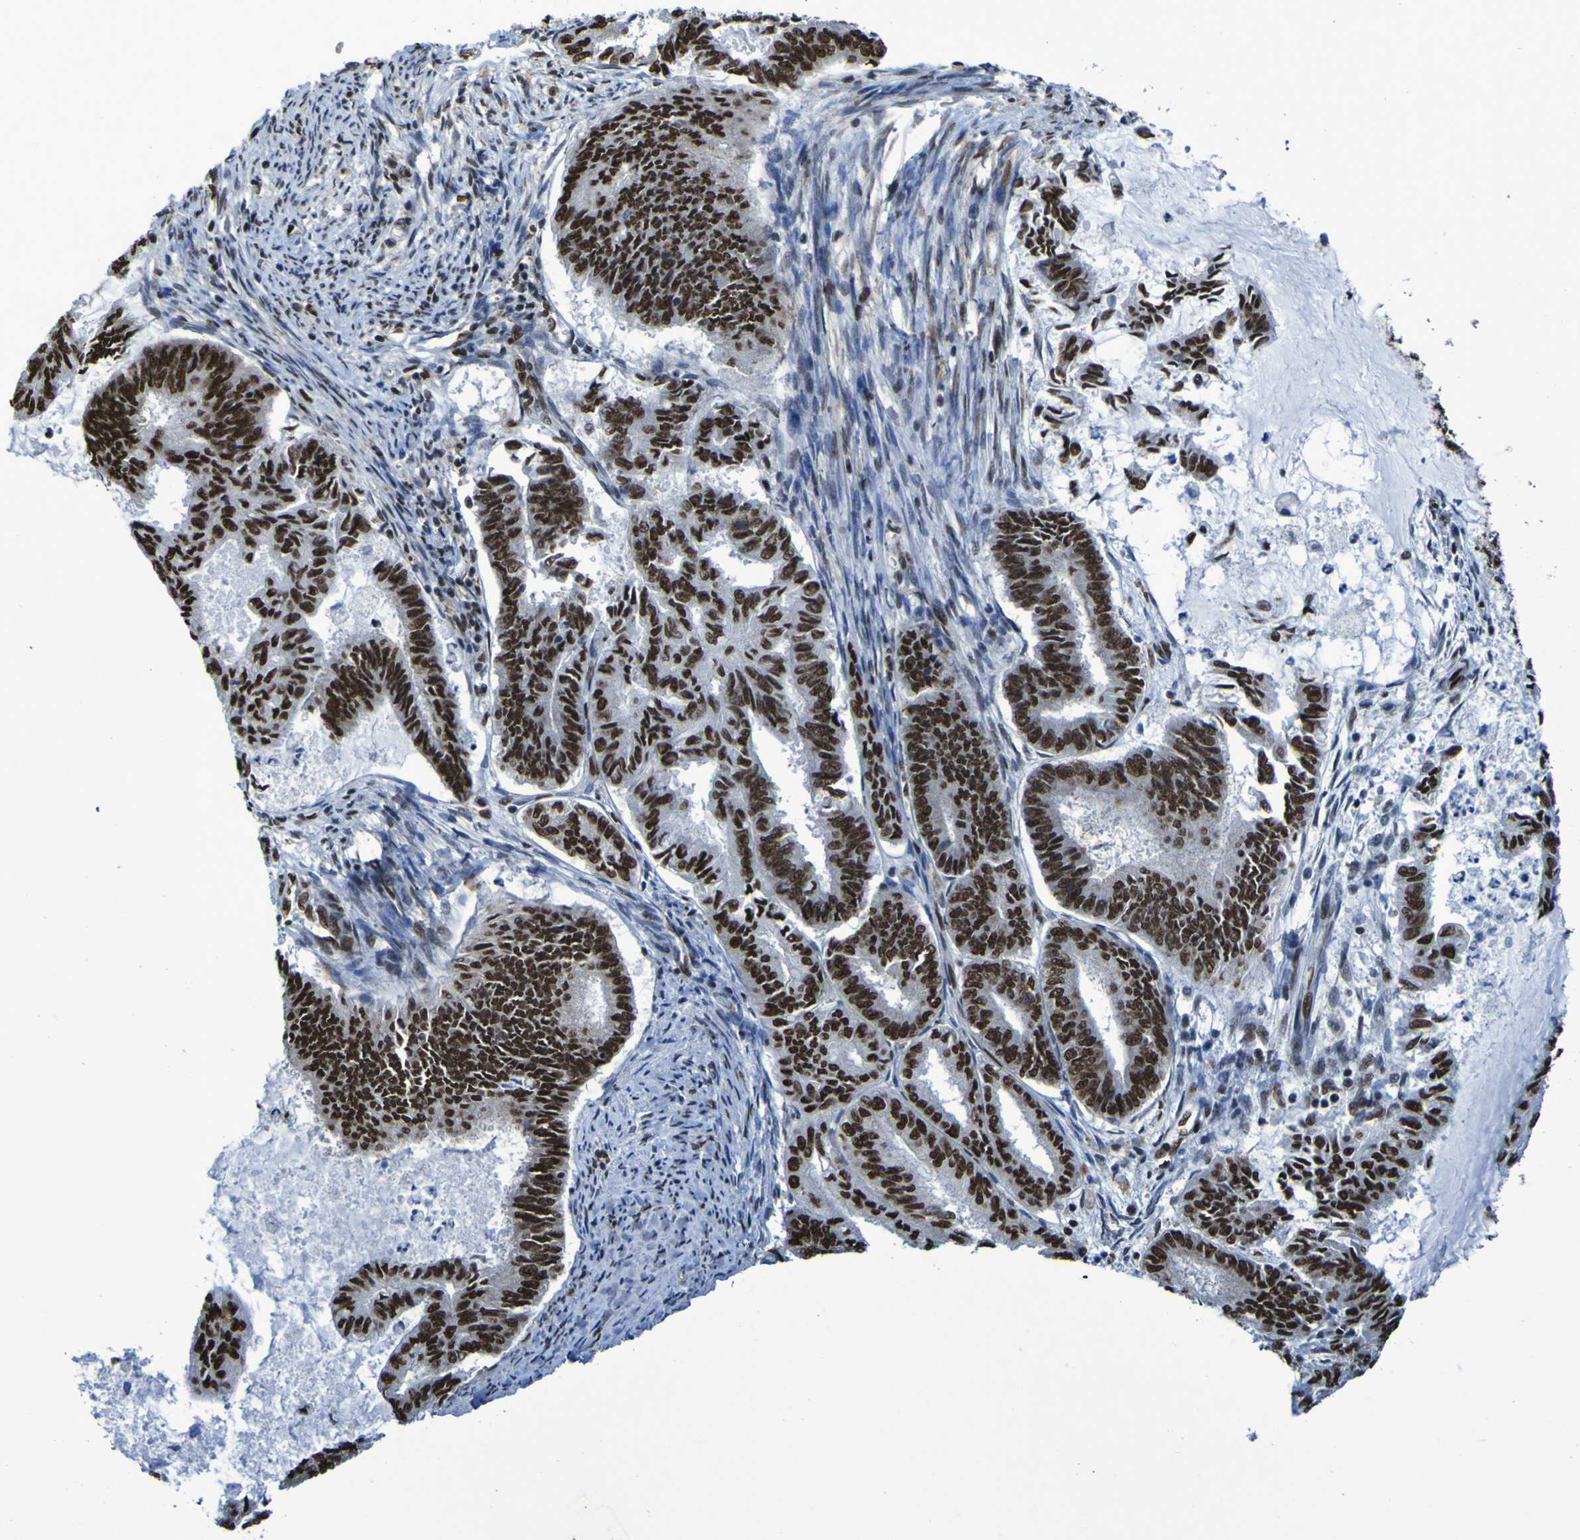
{"staining": {"intensity": "strong", "quantity": ">75%", "location": "nuclear"}, "tissue": "endometrial cancer", "cell_type": "Tumor cells", "image_type": "cancer", "snomed": [{"axis": "morphology", "description": "Adenocarcinoma, NOS"}, {"axis": "topography", "description": "Endometrium"}], "caption": "Protein expression analysis of endometrial cancer (adenocarcinoma) reveals strong nuclear expression in approximately >75% of tumor cells.", "gene": "HNRNPR", "patient": {"sex": "female", "age": 86}}